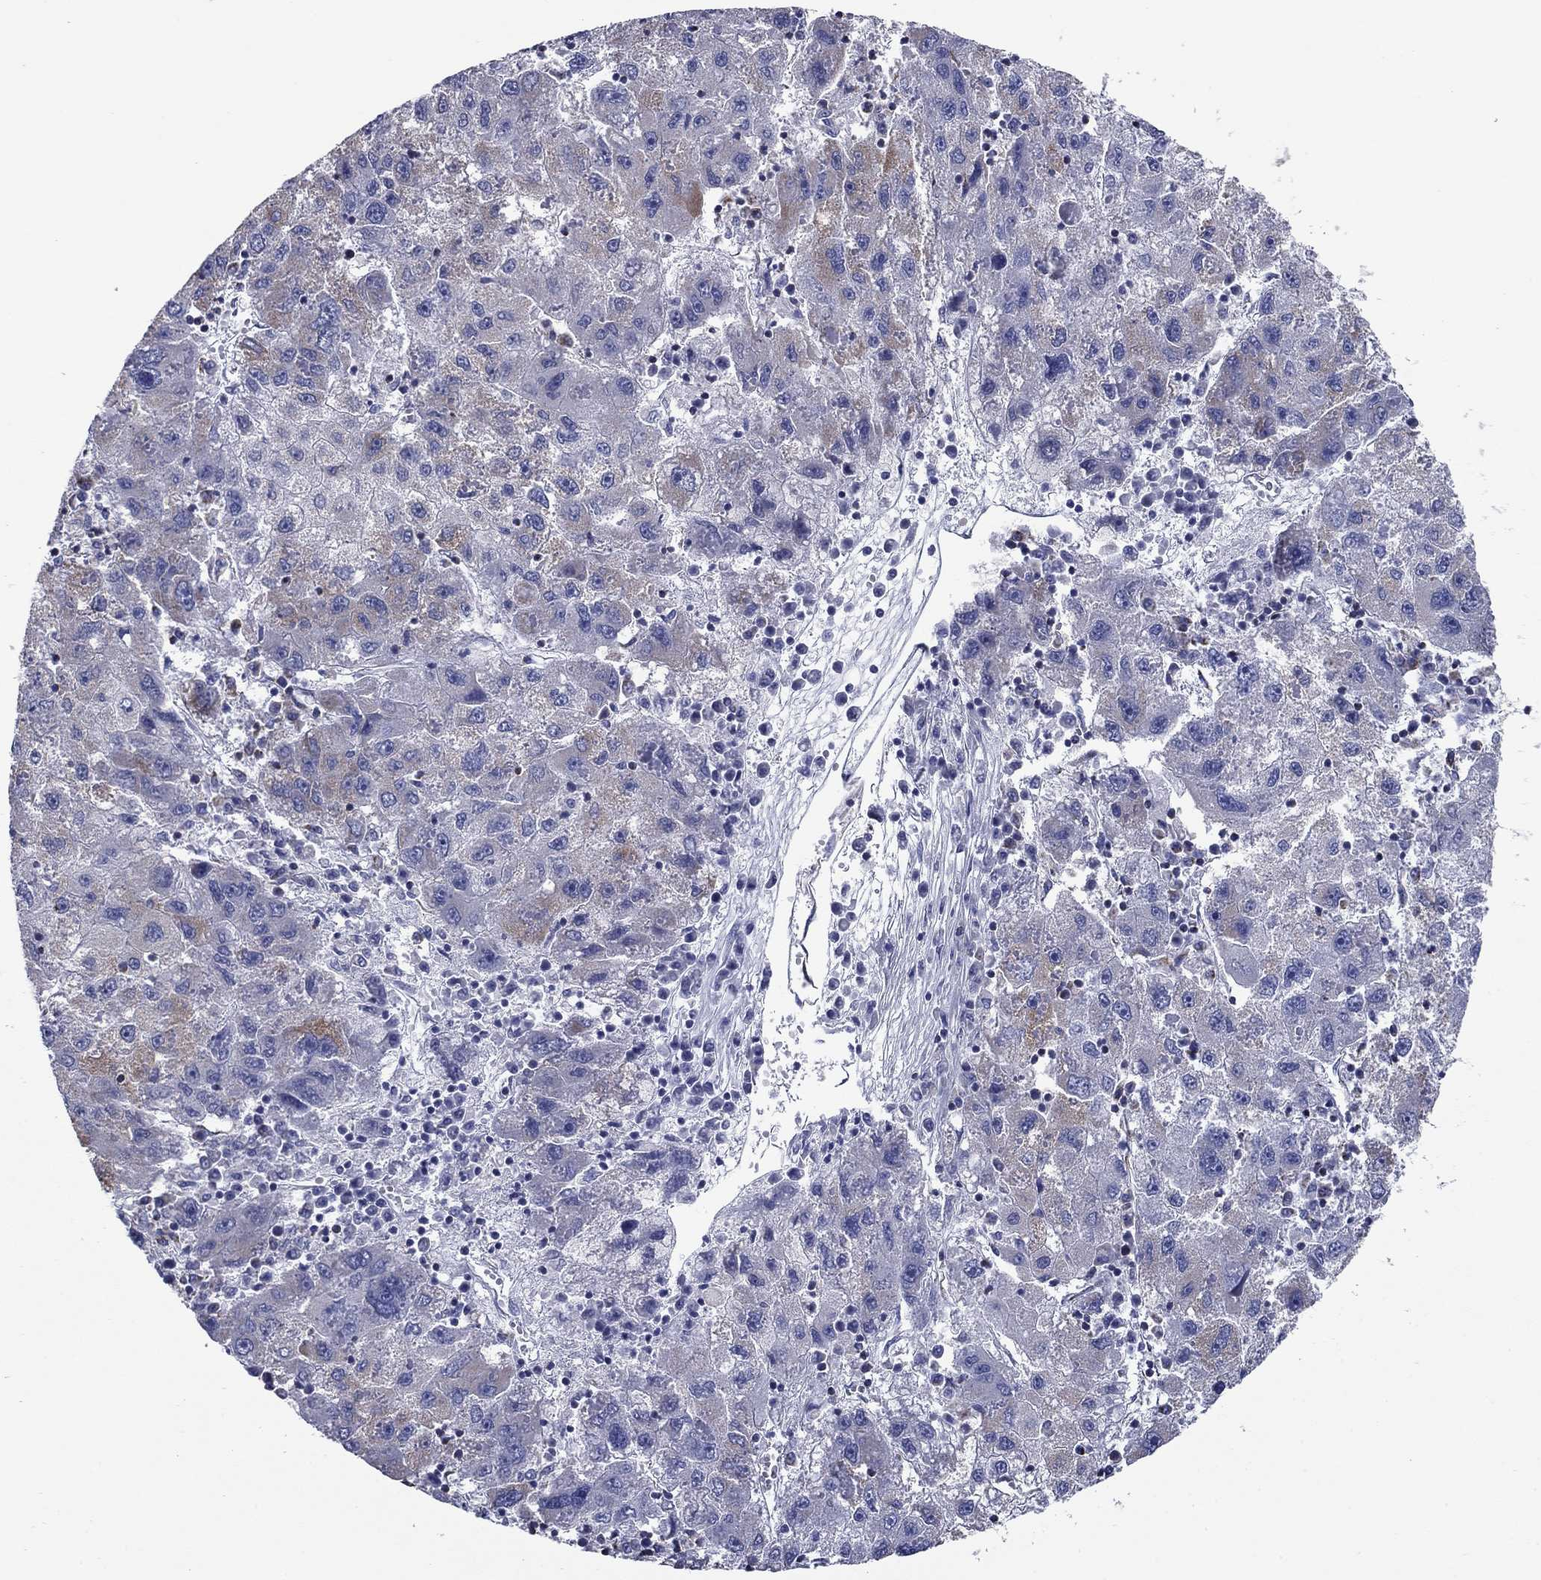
{"staining": {"intensity": "weak", "quantity": "<25%", "location": "cytoplasmic/membranous"}, "tissue": "liver cancer", "cell_type": "Tumor cells", "image_type": "cancer", "snomed": [{"axis": "morphology", "description": "Carcinoma, Hepatocellular, NOS"}, {"axis": "topography", "description": "Liver"}], "caption": "This is a image of IHC staining of liver cancer, which shows no expression in tumor cells.", "gene": "NDUFA4L2", "patient": {"sex": "male", "age": 75}}